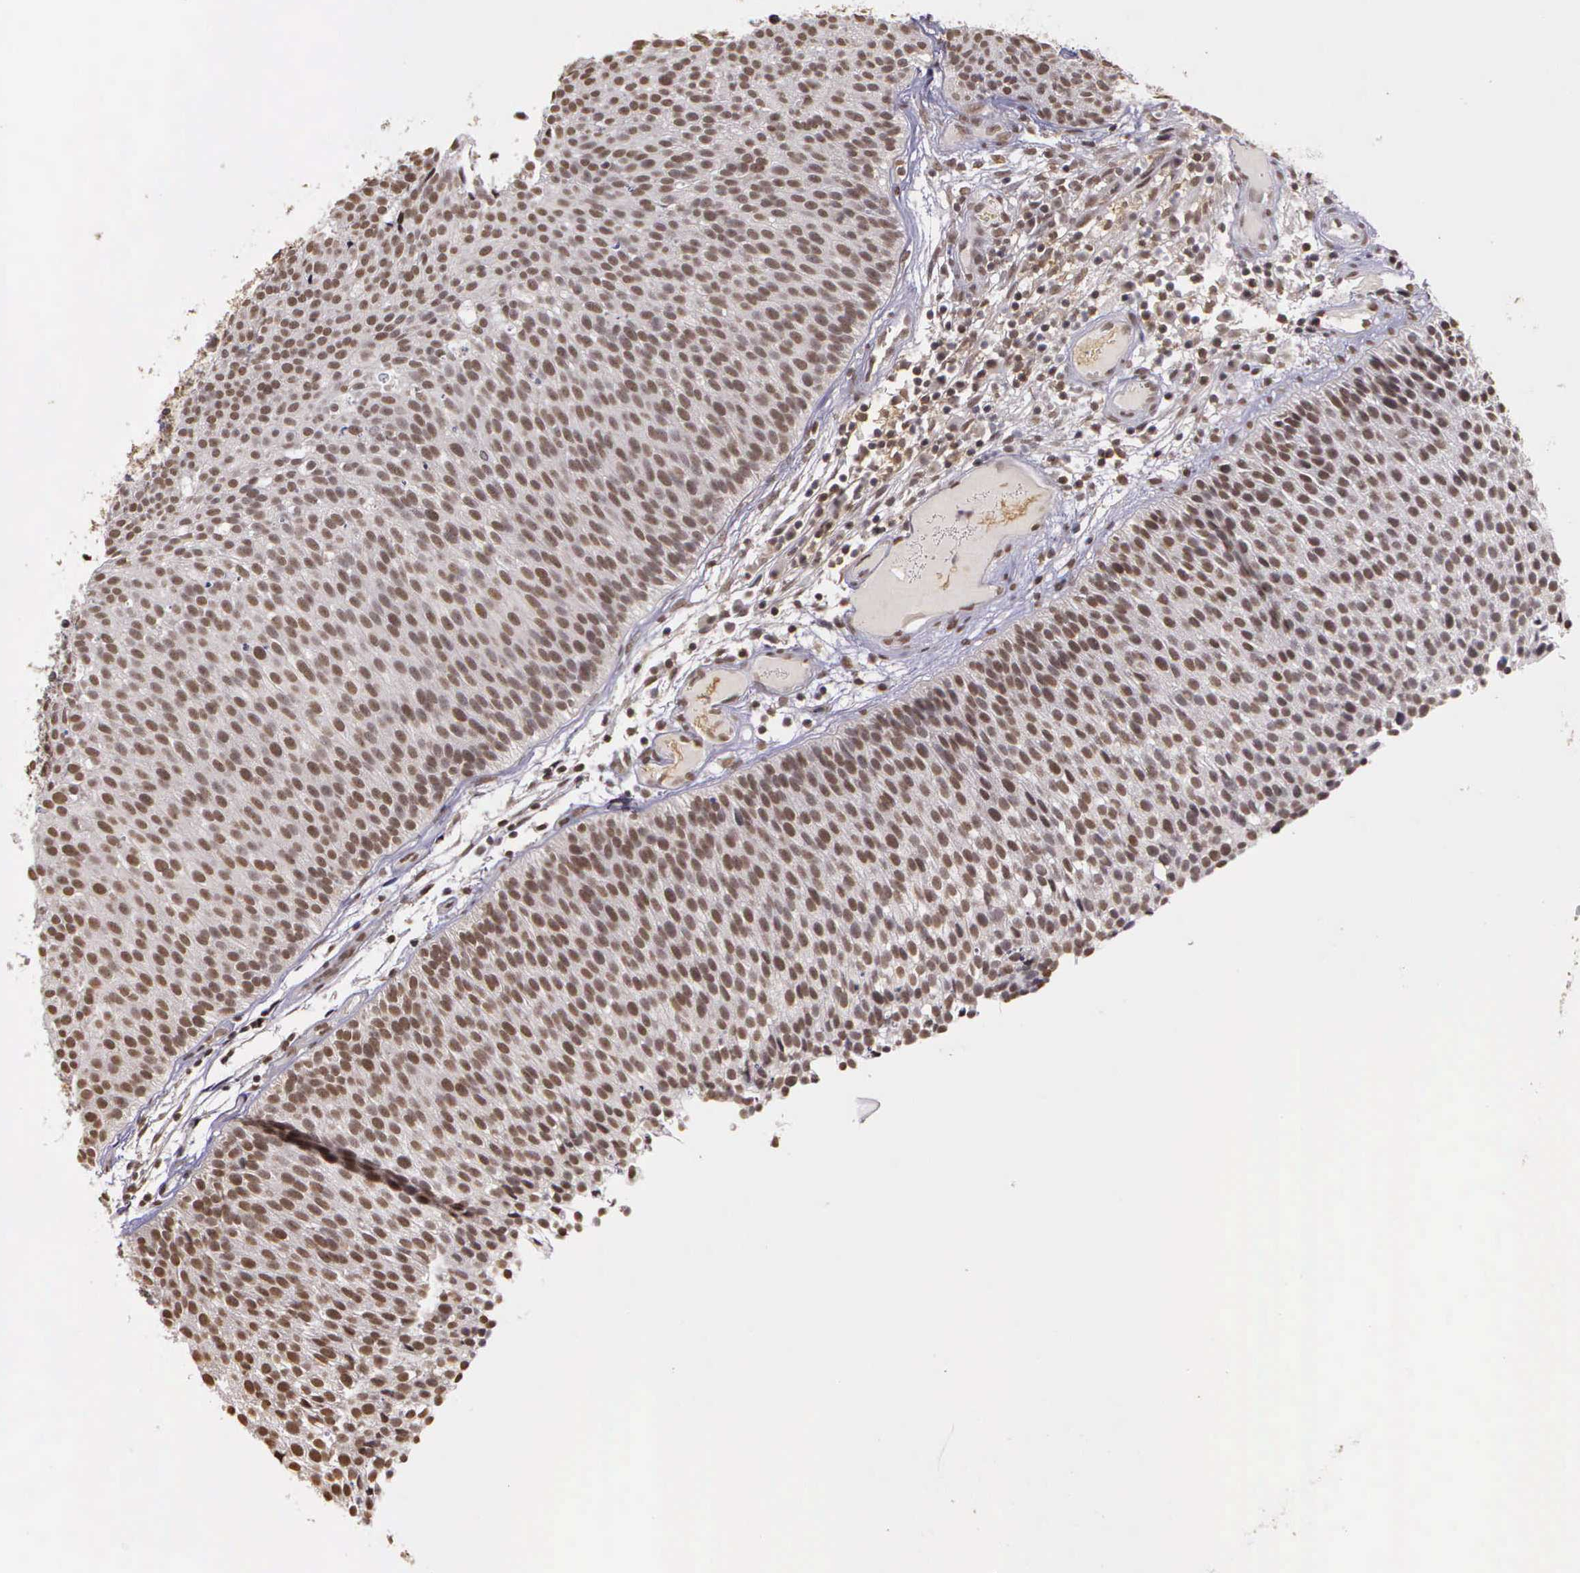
{"staining": {"intensity": "weak", "quantity": "25%-75%", "location": "nuclear"}, "tissue": "urothelial cancer", "cell_type": "Tumor cells", "image_type": "cancer", "snomed": [{"axis": "morphology", "description": "Urothelial carcinoma, Low grade"}, {"axis": "topography", "description": "Urinary bladder"}], "caption": "Immunohistochemical staining of urothelial carcinoma (low-grade) exhibits low levels of weak nuclear protein expression in about 25%-75% of tumor cells.", "gene": "ARMCX5", "patient": {"sex": "male", "age": 85}}